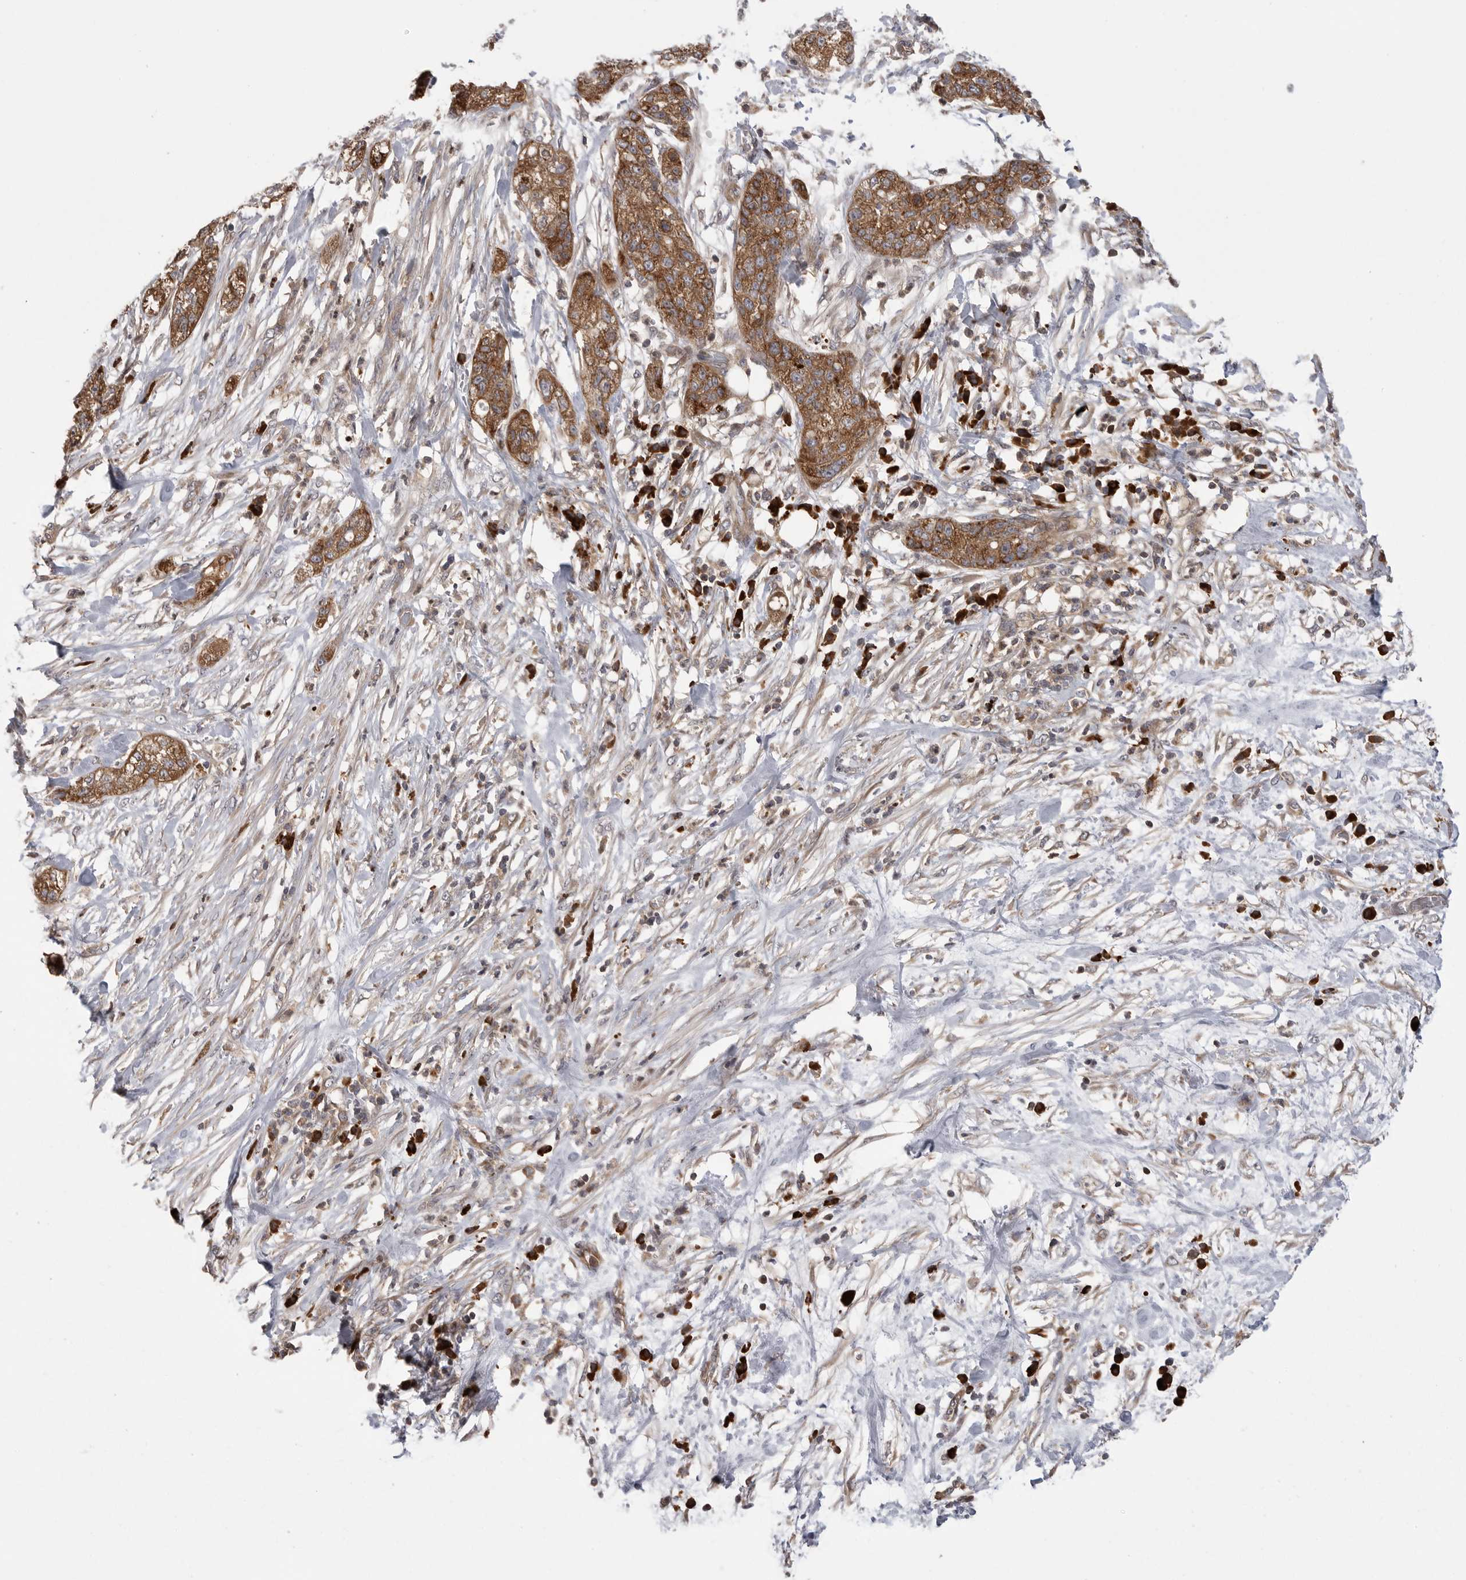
{"staining": {"intensity": "strong", "quantity": ">75%", "location": "cytoplasmic/membranous"}, "tissue": "pancreatic cancer", "cell_type": "Tumor cells", "image_type": "cancer", "snomed": [{"axis": "morphology", "description": "Adenocarcinoma, NOS"}, {"axis": "topography", "description": "Pancreas"}], "caption": "An immunohistochemistry (IHC) histopathology image of tumor tissue is shown. Protein staining in brown shows strong cytoplasmic/membranous positivity in pancreatic cancer within tumor cells.", "gene": "OXR1", "patient": {"sex": "female", "age": 78}}